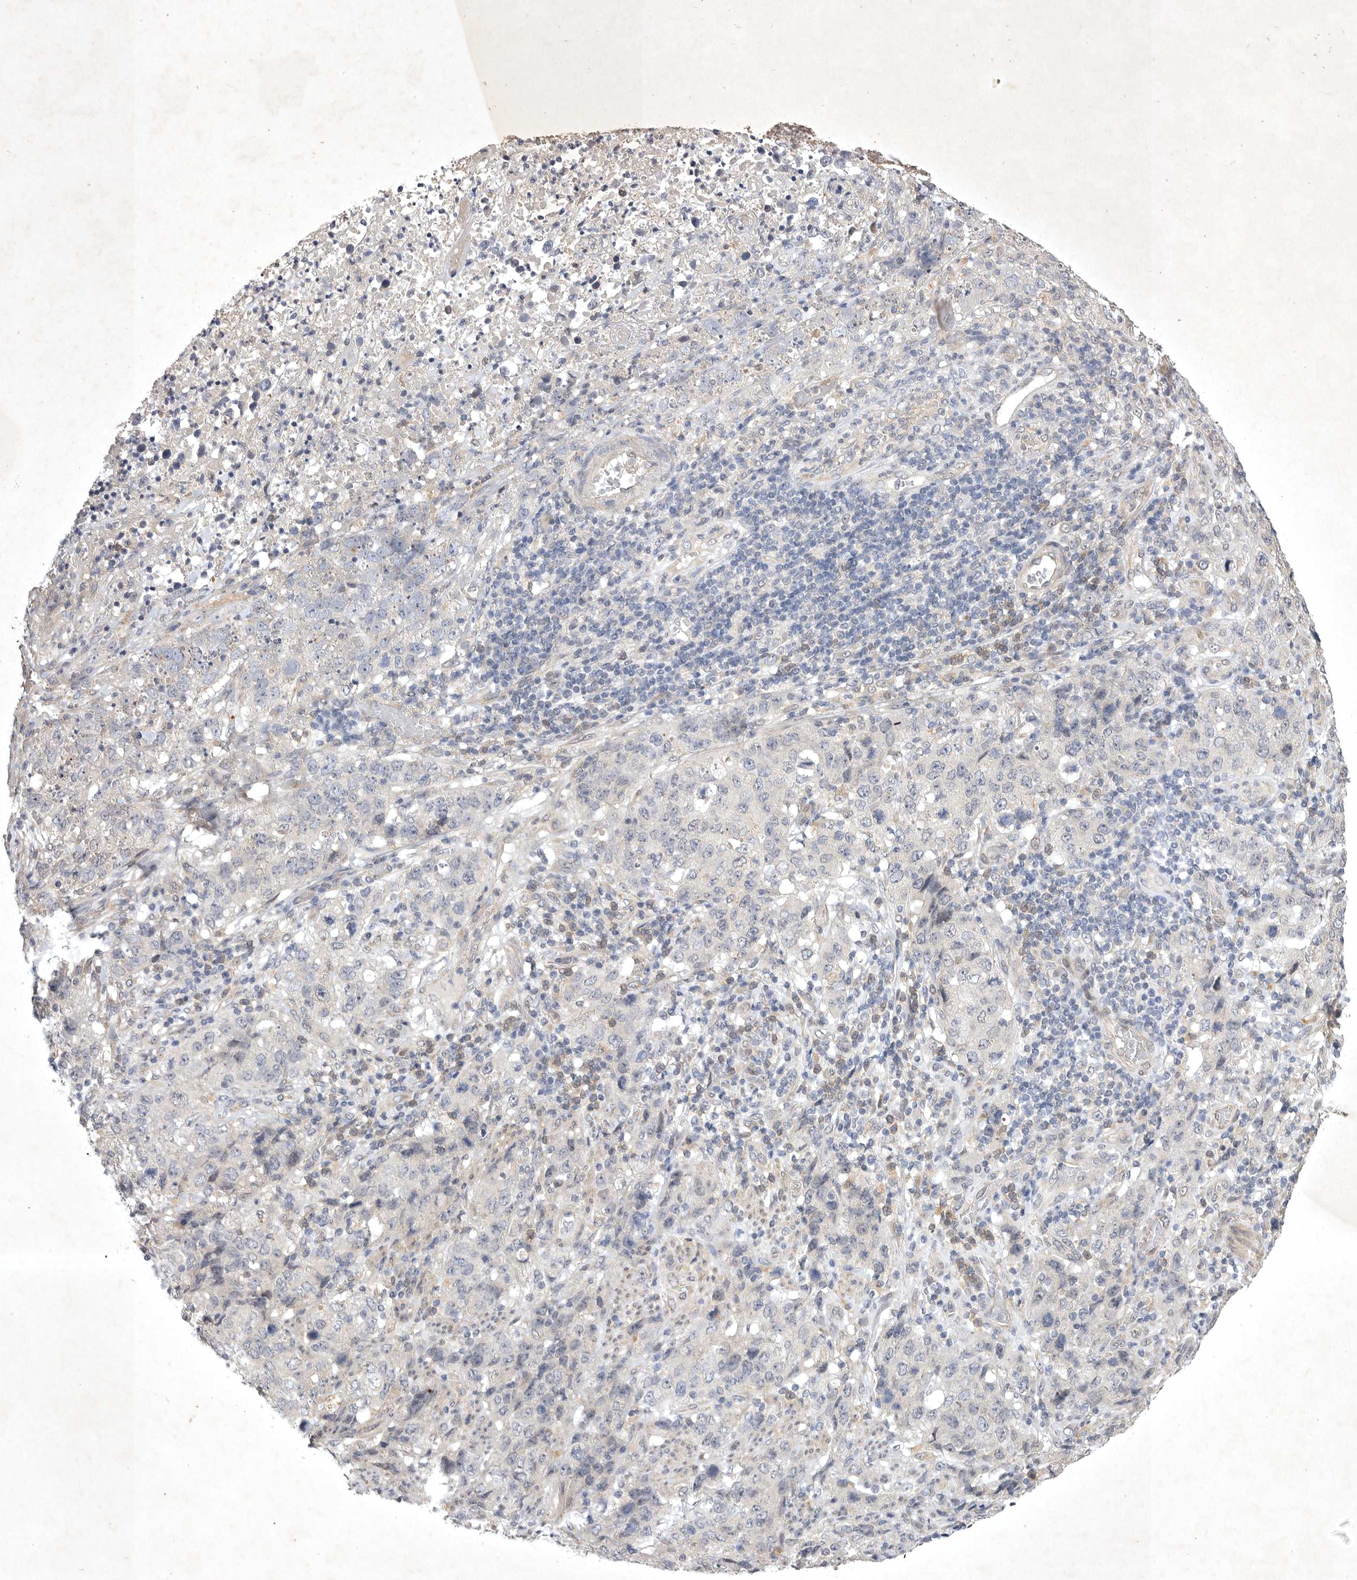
{"staining": {"intensity": "negative", "quantity": "none", "location": "none"}, "tissue": "stomach cancer", "cell_type": "Tumor cells", "image_type": "cancer", "snomed": [{"axis": "morphology", "description": "Adenocarcinoma, NOS"}, {"axis": "topography", "description": "Stomach"}], "caption": "Immunohistochemistry (IHC) of stomach adenocarcinoma reveals no staining in tumor cells.", "gene": "PTPDC1", "patient": {"sex": "male", "age": 48}}